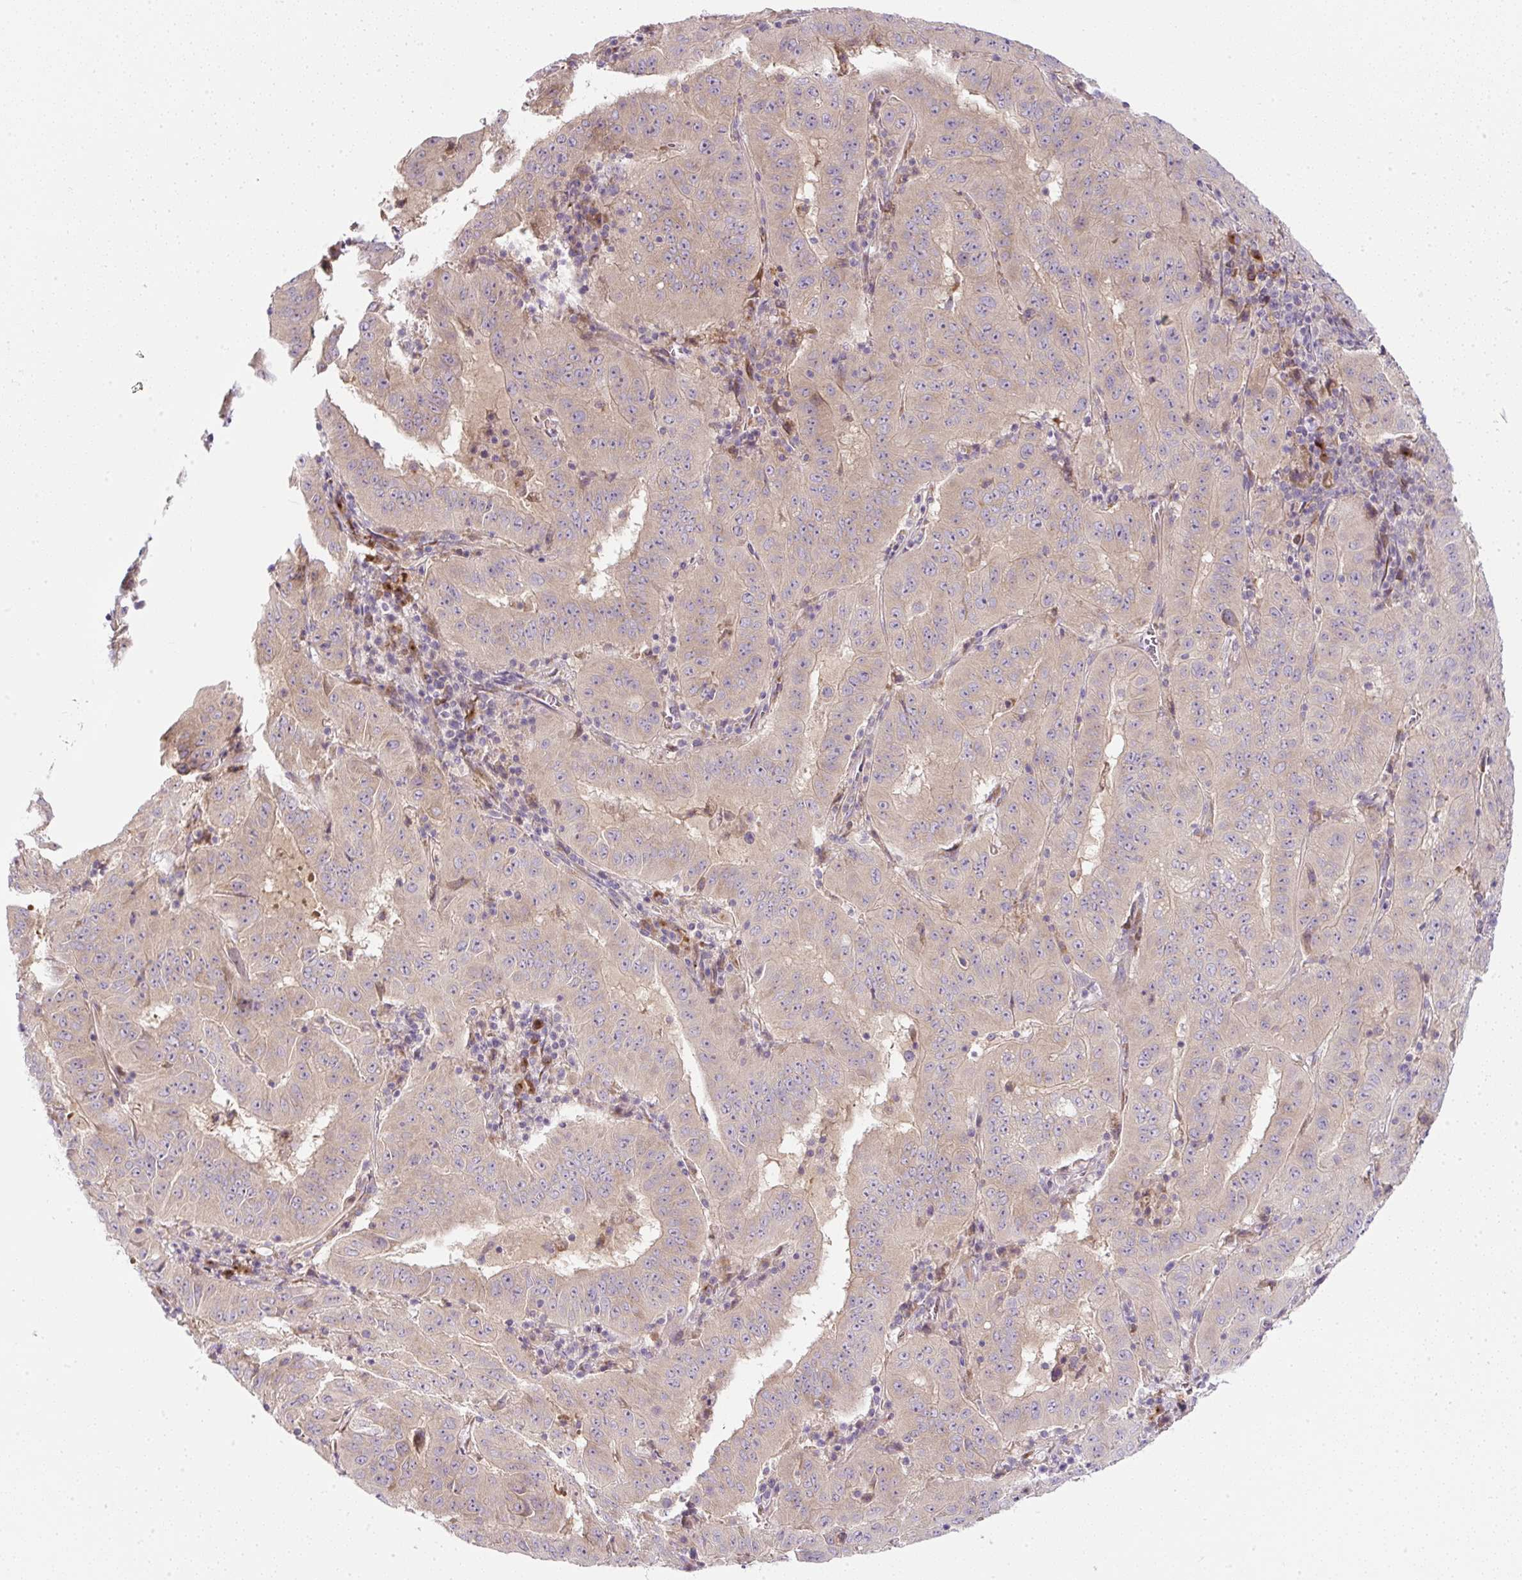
{"staining": {"intensity": "weak", "quantity": "25%-75%", "location": "cytoplasmic/membranous"}, "tissue": "pancreatic cancer", "cell_type": "Tumor cells", "image_type": "cancer", "snomed": [{"axis": "morphology", "description": "Adenocarcinoma, NOS"}, {"axis": "topography", "description": "Pancreas"}], "caption": "A low amount of weak cytoplasmic/membranous staining is seen in about 25%-75% of tumor cells in pancreatic cancer tissue. Nuclei are stained in blue.", "gene": "MLX", "patient": {"sex": "male", "age": 63}}